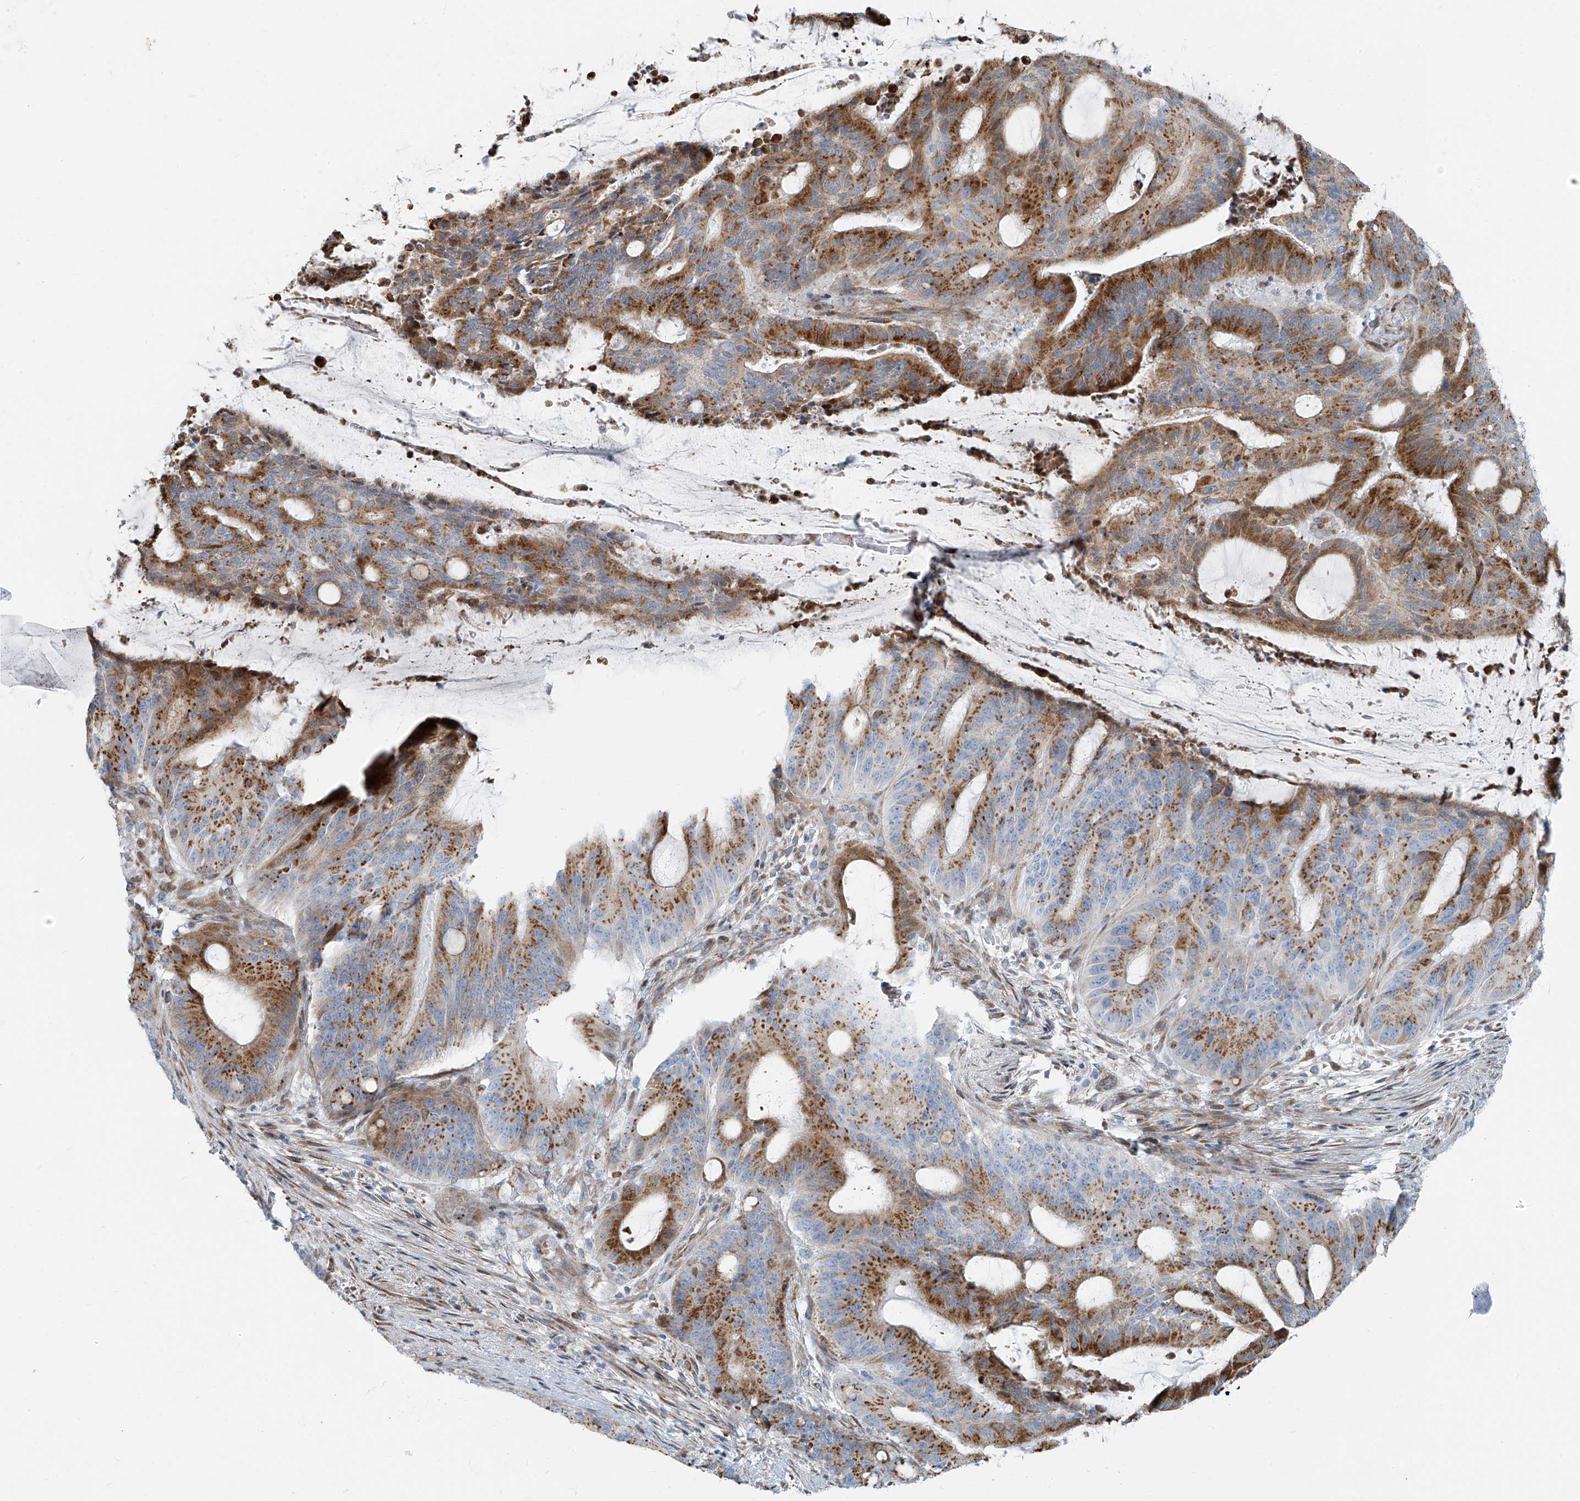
{"staining": {"intensity": "moderate", "quantity": ">75%", "location": "cytoplasmic/membranous"}, "tissue": "liver cancer", "cell_type": "Tumor cells", "image_type": "cancer", "snomed": [{"axis": "morphology", "description": "Normal tissue, NOS"}, {"axis": "morphology", "description": "Cholangiocarcinoma"}, {"axis": "topography", "description": "Liver"}, {"axis": "topography", "description": "Peripheral nerve tissue"}], "caption": "Immunohistochemistry (IHC) staining of liver cancer, which demonstrates medium levels of moderate cytoplasmic/membranous expression in about >75% of tumor cells indicating moderate cytoplasmic/membranous protein positivity. The staining was performed using DAB (3,3'-diaminobenzidine) (brown) for protein detection and nuclei were counterstained in hematoxylin (blue).", "gene": "HIC2", "patient": {"sex": "female", "age": 73}}